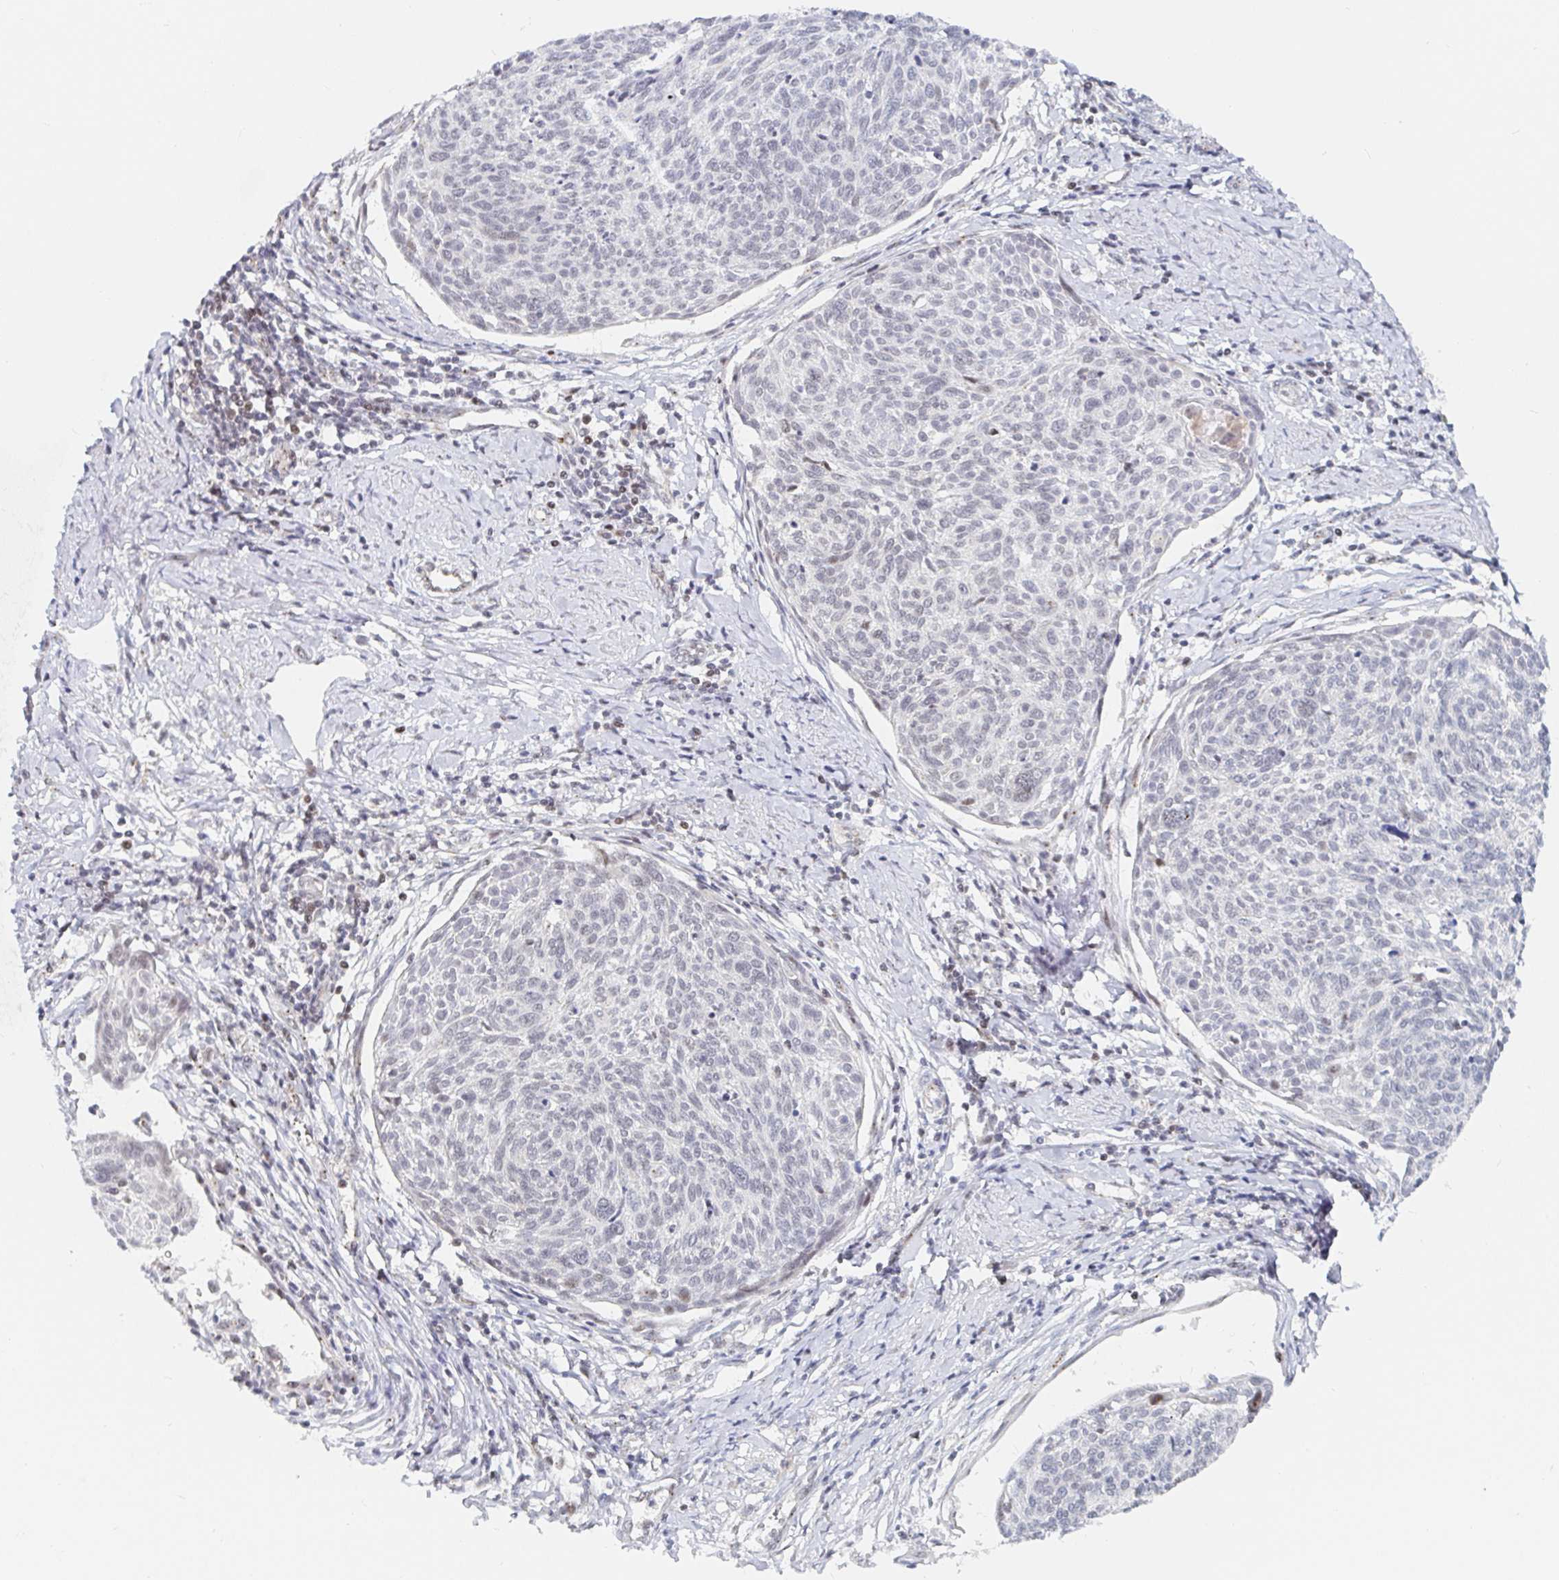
{"staining": {"intensity": "negative", "quantity": "none", "location": "none"}, "tissue": "cervical cancer", "cell_type": "Tumor cells", "image_type": "cancer", "snomed": [{"axis": "morphology", "description": "Squamous cell carcinoma, NOS"}, {"axis": "topography", "description": "Cervix"}], "caption": "DAB immunohistochemical staining of human cervical cancer reveals no significant expression in tumor cells. The staining was performed using DAB to visualize the protein expression in brown, while the nuclei were stained in blue with hematoxylin (Magnification: 20x).", "gene": "CHD2", "patient": {"sex": "female", "age": 49}}